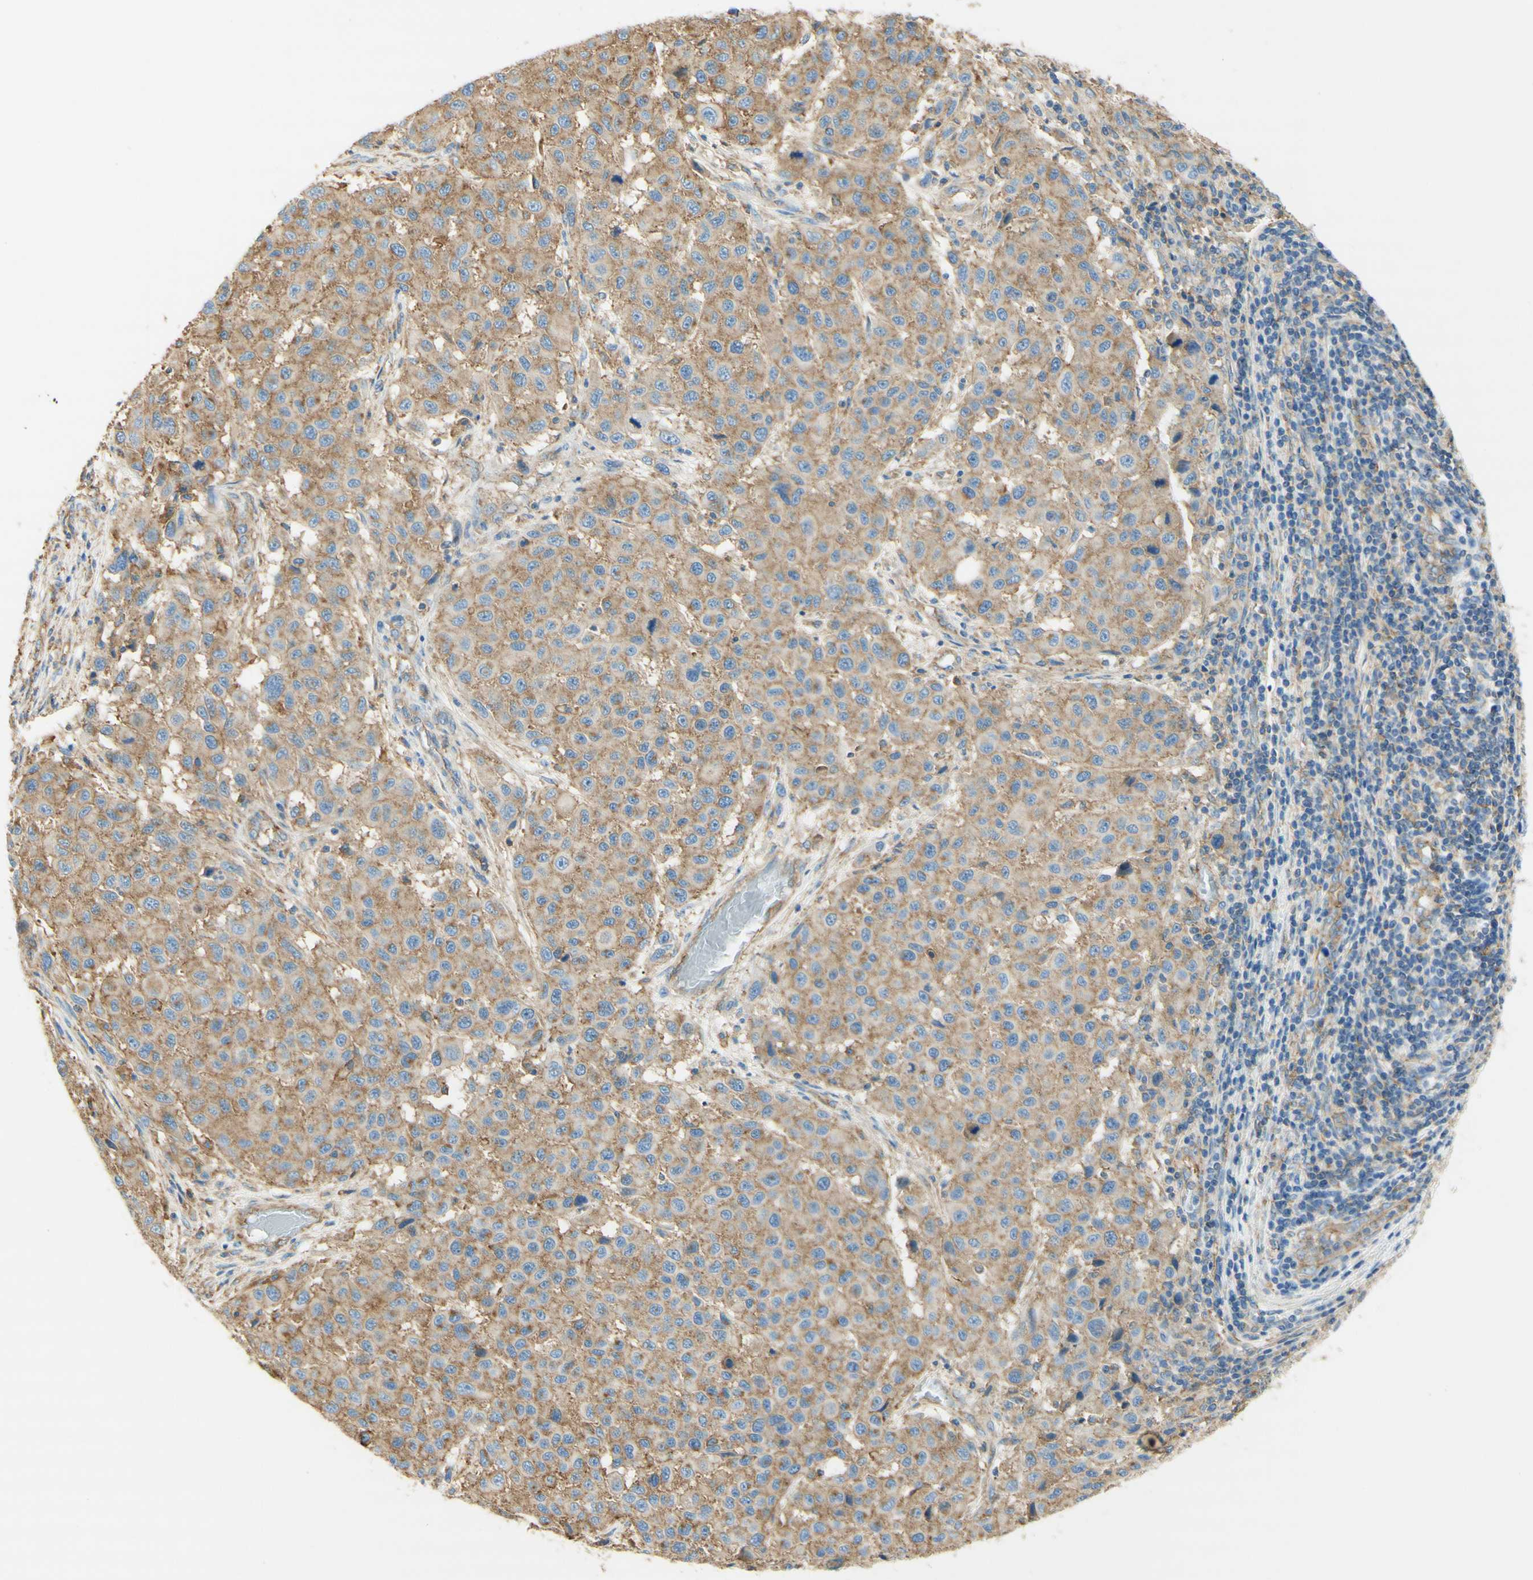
{"staining": {"intensity": "weak", "quantity": ">75%", "location": "cytoplasmic/membranous"}, "tissue": "melanoma", "cell_type": "Tumor cells", "image_type": "cancer", "snomed": [{"axis": "morphology", "description": "Malignant melanoma, Metastatic site"}, {"axis": "topography", "description": "Lymph node"}], "caption": "Immunohistochemistry (DAB) staining of human malignant melanoma (metastatic site) displays weak cytoplasmic/membranous protein staining in approximately >75% of tumor cells. Using DAB (brown) and hematoxylin (blue) stains, captured at high magnification using brightfield microscopy.", "gene": "CLTC", "patient": {"sex": "male", "age": 61}}